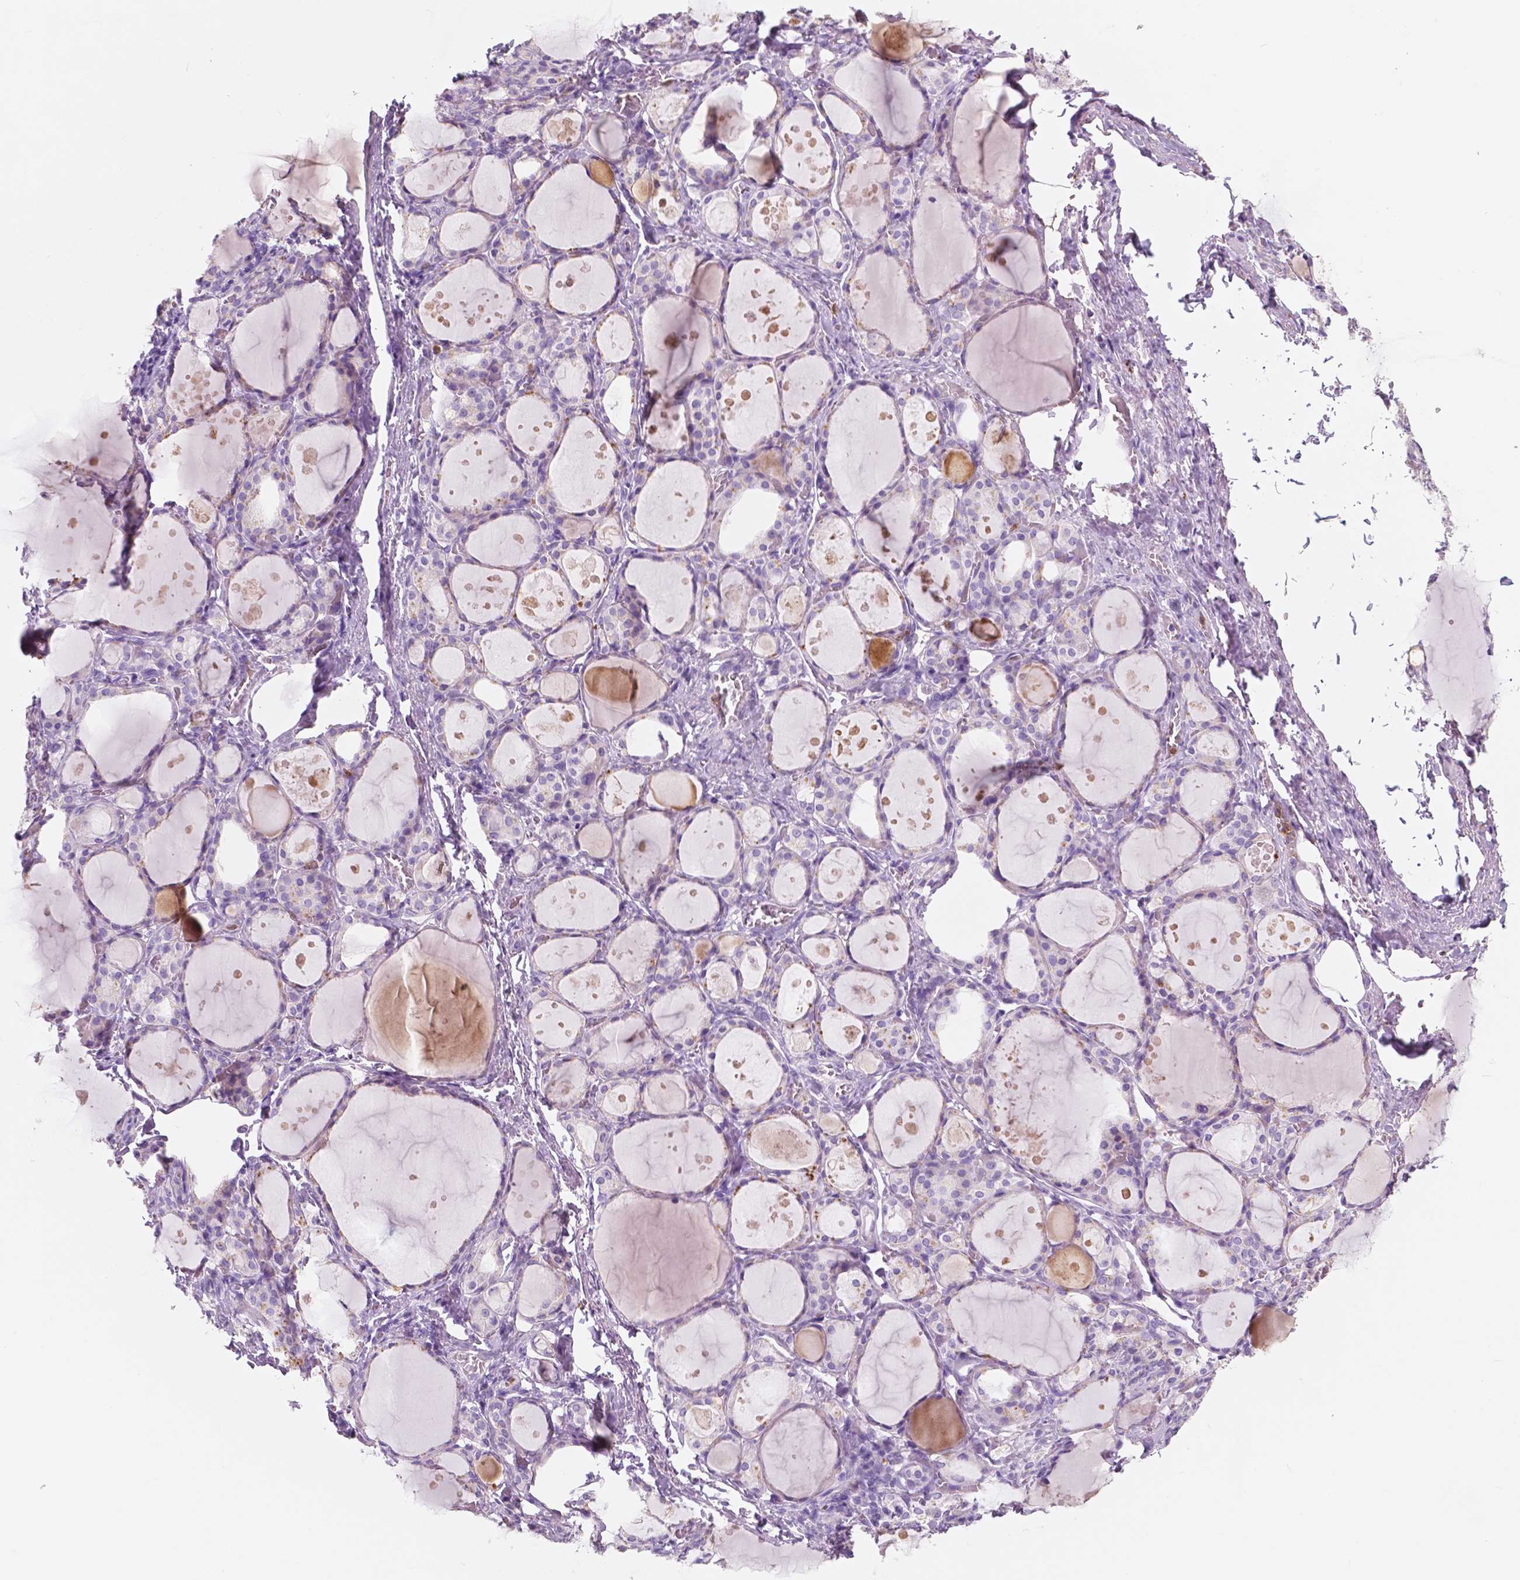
{"staining": {"intensity": "moderate", "quantity": "<25%", "location": "cytoplasmic/membranous"}, "tissue": "thyroid gland", "cell_type": "Glandular cells", "image_type": "normal", "snomed": [{"axis": "morphology", "description": "Normal tissue, NOS"}, {"axis": "topography", "description": "Thyroid gland"}], "caption": "Brown immunohistochemical staining in normal thyroid gland exhibits moderate cytoplasmic/membranous positivity in approximately <25% of glandular cells.", "gene": "CUZD1", "patient": {"sex": "male", "age": 68}}